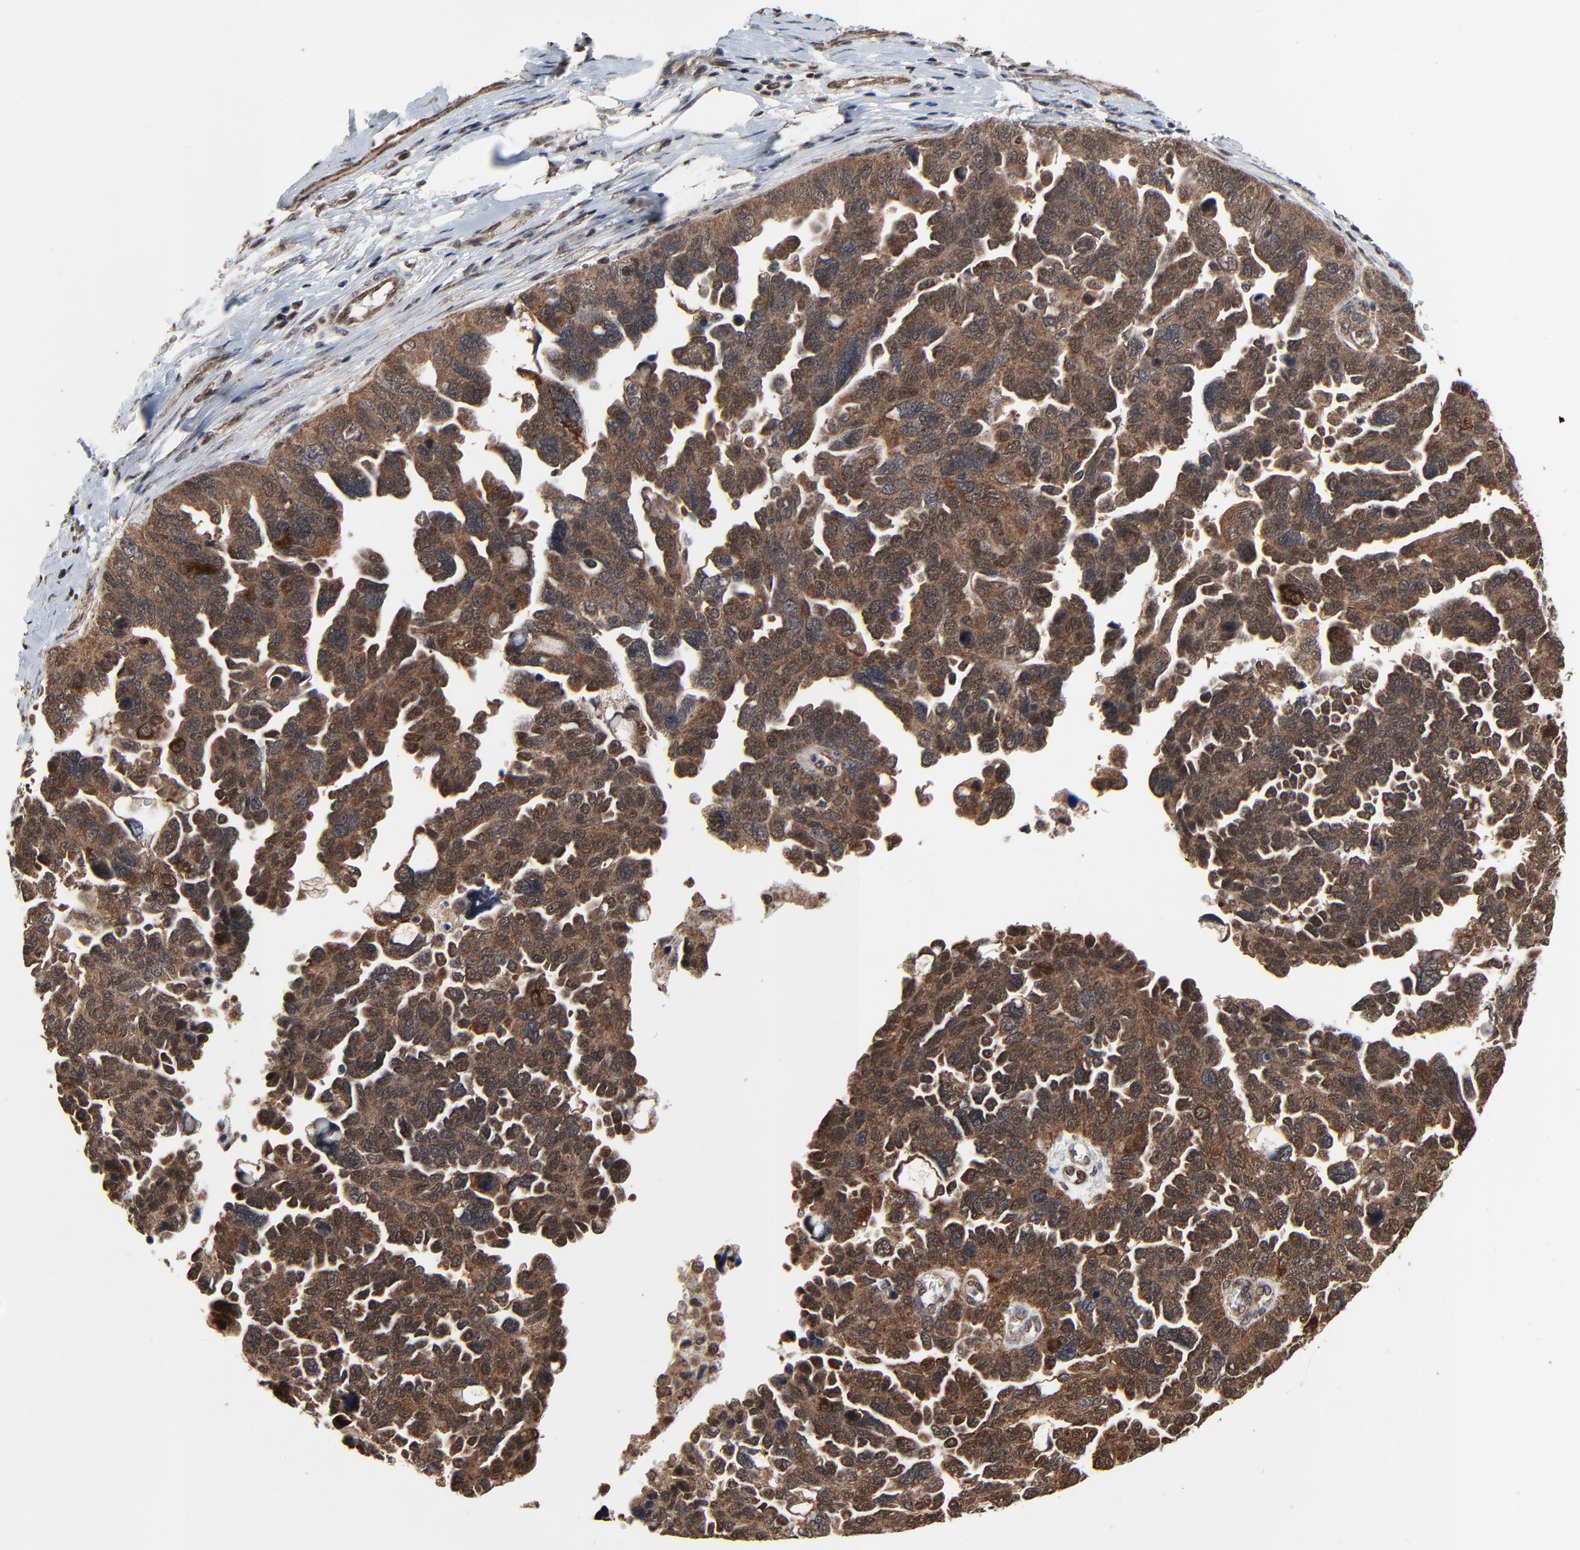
{"staining": {"intensity": "moderate", "quantity": "25%-75%", "location": "cytoplasmic/membranous"}, "tissue": "ovarian cancer", "cell_type": "Tumor cells", "image_type": "cancer", "snomed": [{"axis": "morphology", "description": "Cystadenocarcinoma, serous, NOS"}, {"axis": "topography", "description": "Ovary"}], "caption": "A brown stain labels moderate cytoplasmic/membranous expression of a protein in serous cystadenocarcinoma (ovarian) tumor cells. (Brightfield microscopy of DAB IHC at high magnification).", "gene": "RHOJ", "patient": {"sex": "female", "age": 64}}